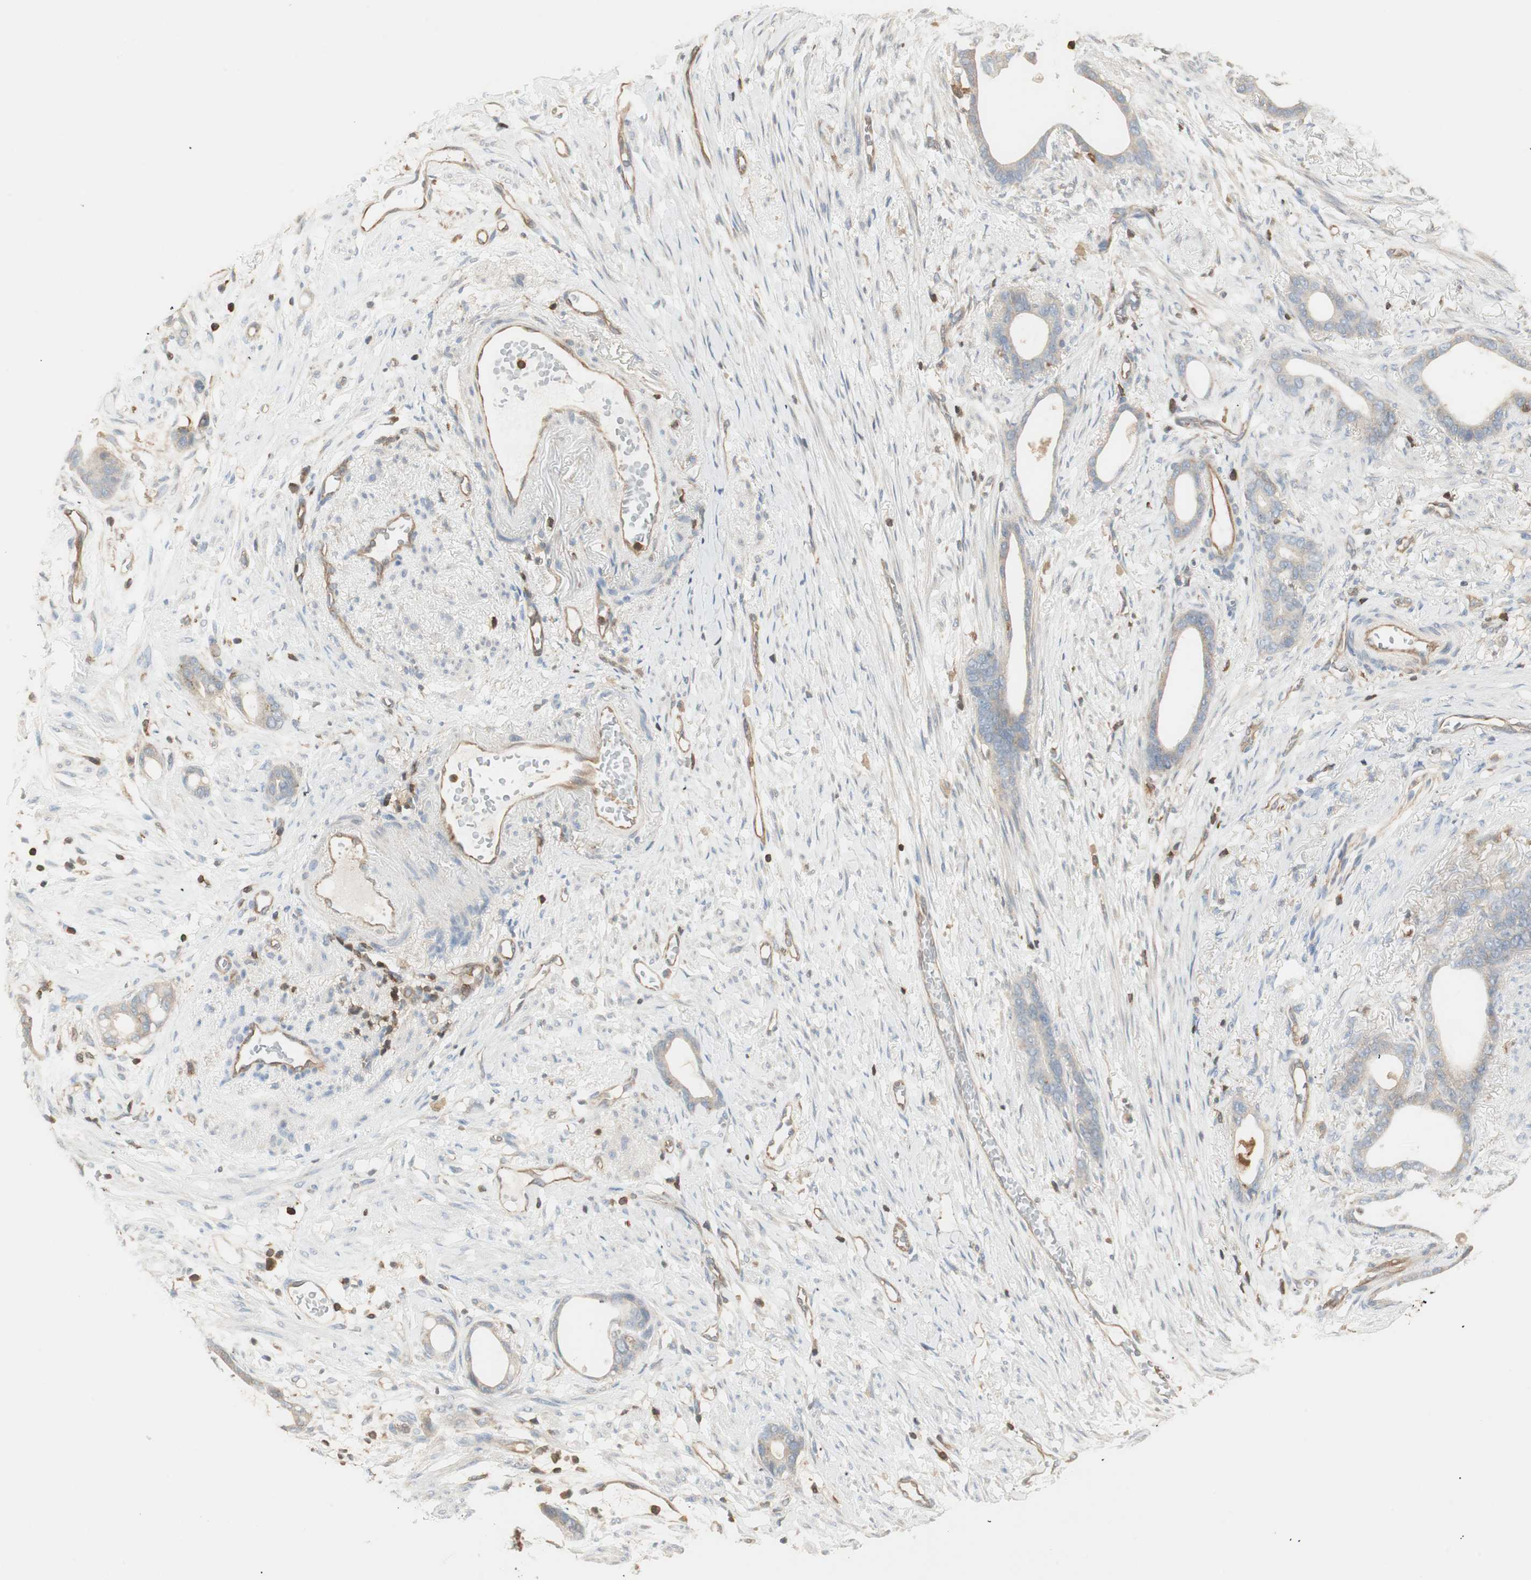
{"staining": {"intensity": "weak", "quantity": "25%-75%", "location": "cytoplasmic/membranous"}, "tissue": "stomach cancer", "cell_type": "Tumor cells", "image_type": "cancer", "snomed": [{"axis": "morphology", "description": "Adenocarcinoma, NOS"}, {"axis": "topography", "description": "Stomach"}], "caption": "Stomach cancer tissue reveals weak cytoplasmic/membranous expression in about 25%-75% of tumor cells, visualized by immunohistochemistry. (Brightfield microscopy of DAB IHC at high magnification).", "gene": "CRLF3", "patient": {"sex": "female", "age": 75}}